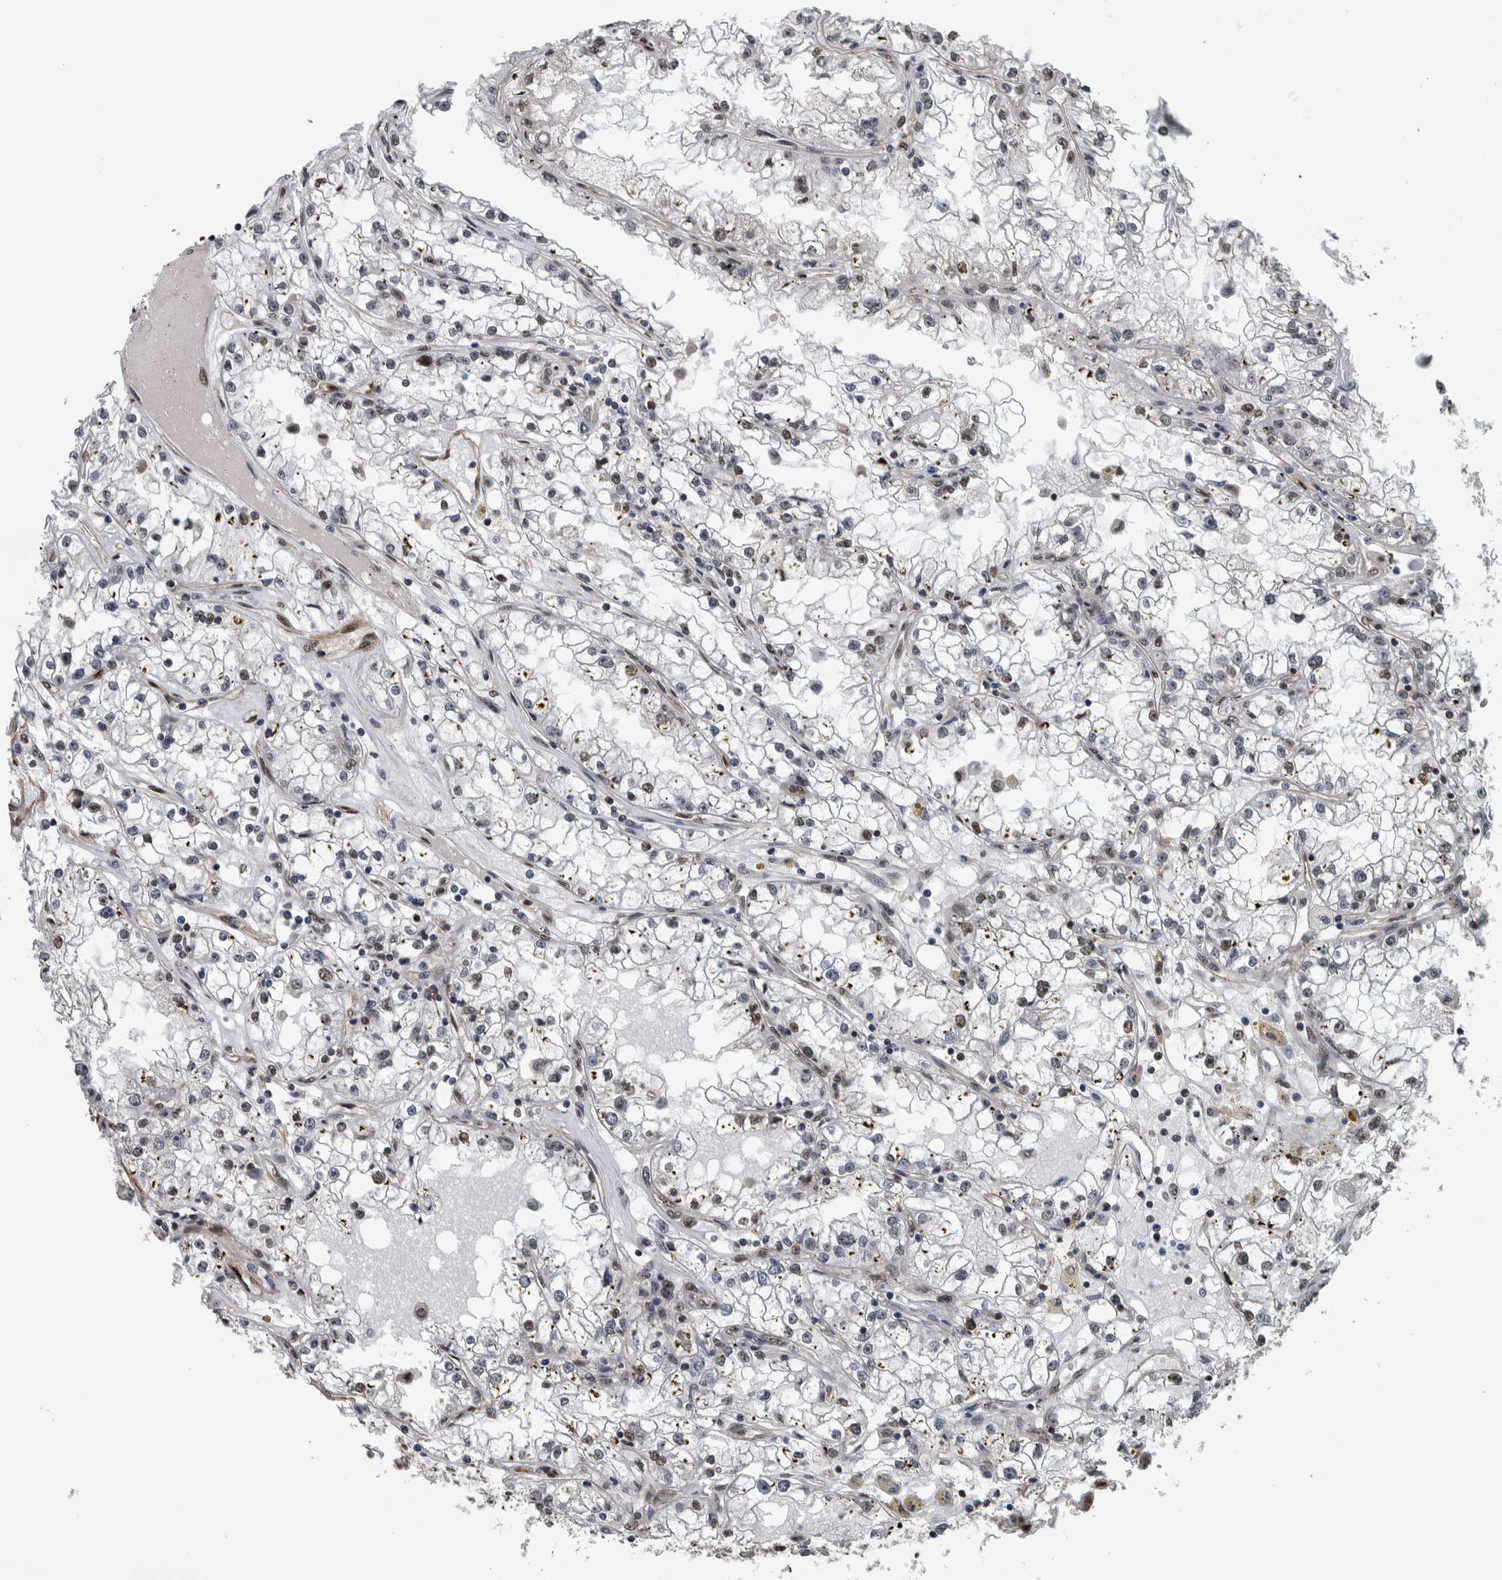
{"staining": {"intensity": "moderate", "quantity": "25%-75%", "location": "nuclear"}, "tissue": "renal cancer", "cell_type": "Tumor cells", "image_type": "cancer", "snomed": [{"axis": "morphology", "description": "Adenocarcinoma, NOS"}, {"axis": "topography", "description": "Kidney"}], "caption": "Protein staining shows moderate nuclear positivity in approximately 25%-75% of tumor cells in renal cancer. The protein of interest is stained brown, and the nuclei are stained in blue (DAB (3,3'-diaminobenzidine) IHC with brightfield microscopy, high magnification).", "gene": "FAM135B", "patient": {"sex": "male", "age": 56}}